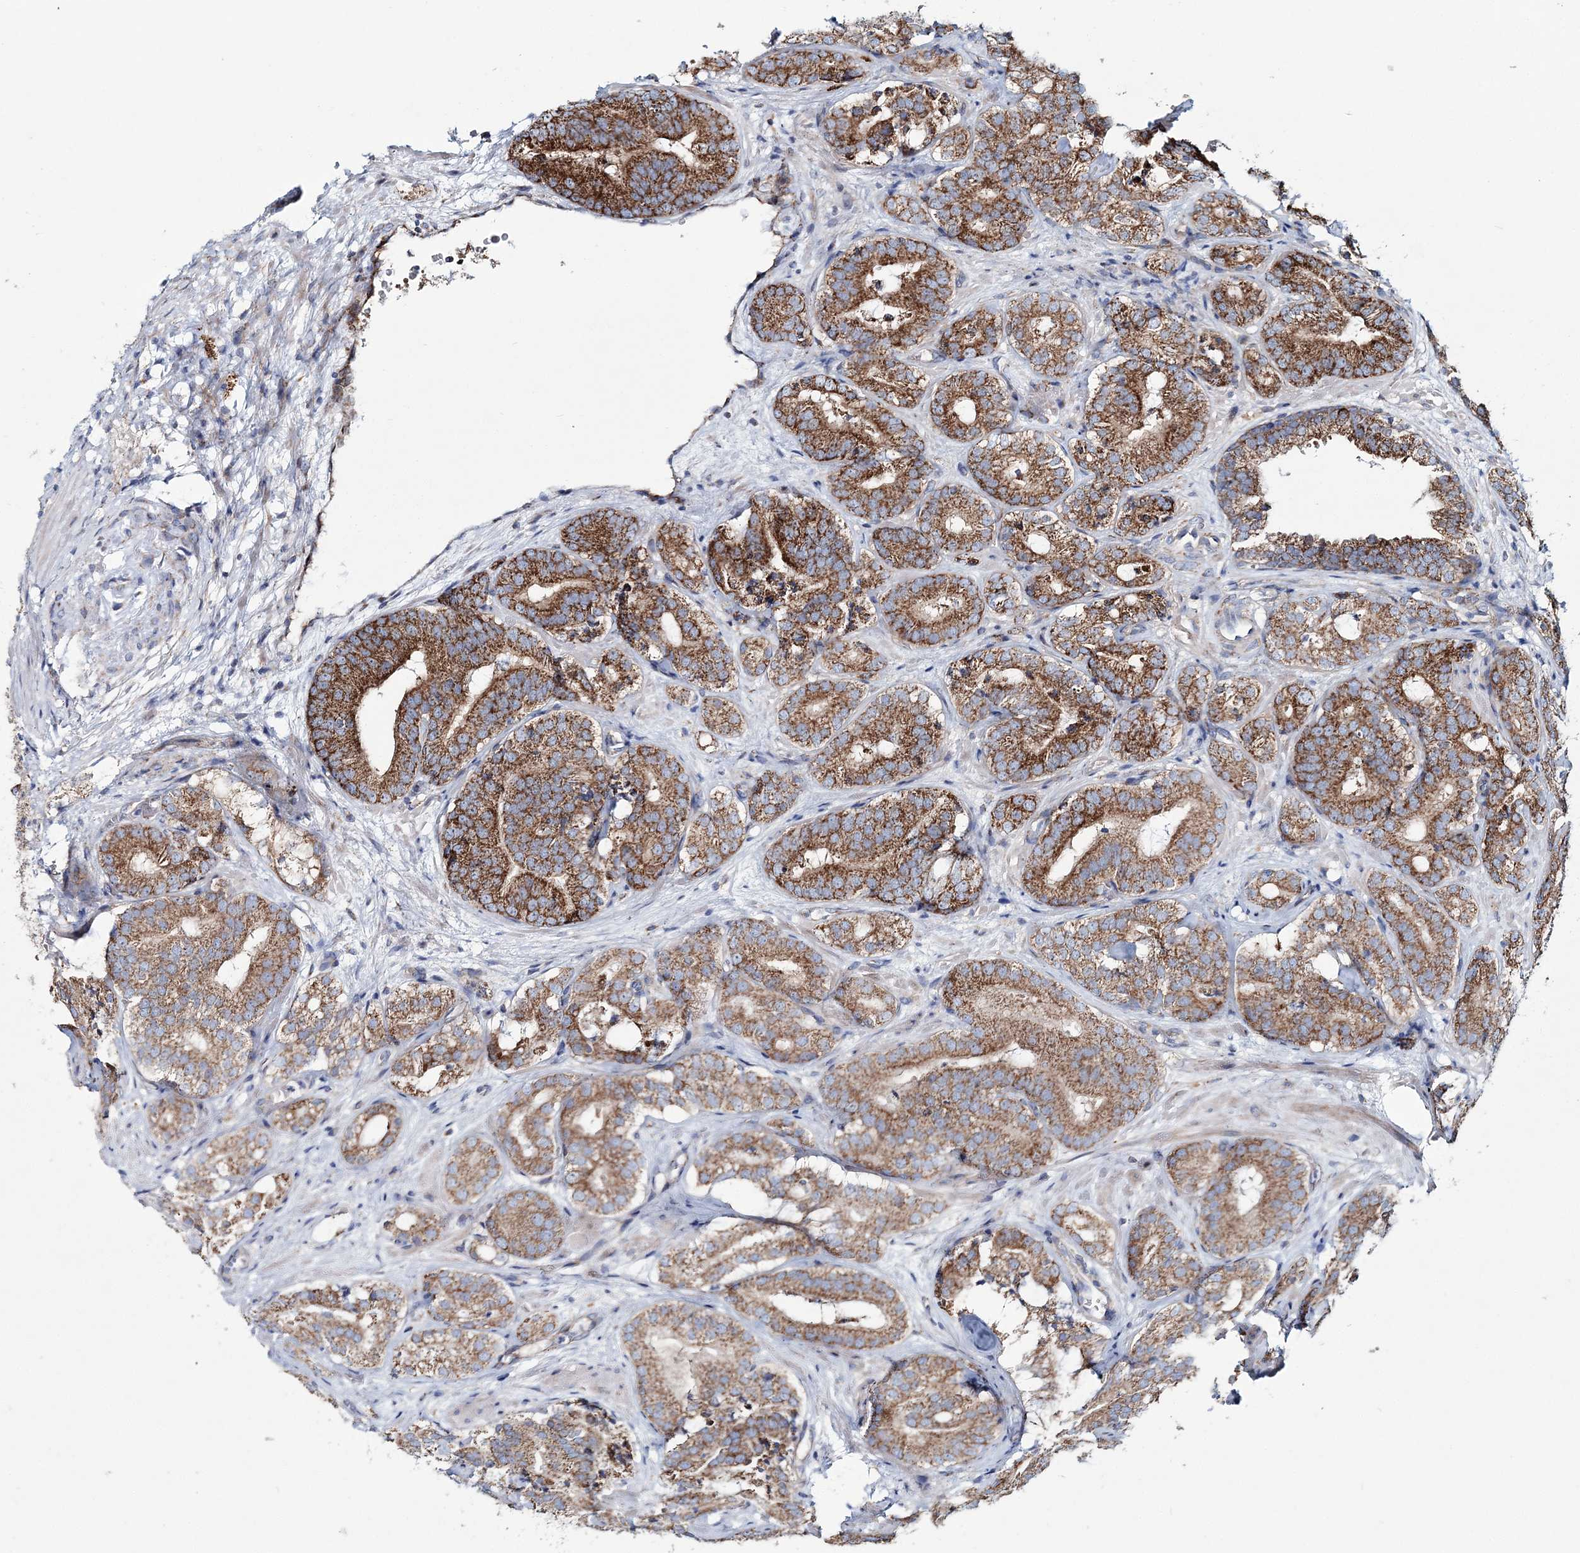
{"staining": {"intensity": "moderate", "quantity": ">75%", "location": "cytoplasmic/membranous"}, "tissue": "prostate cancer", "cell_type": "Tumor cells", "image_type": "cancer", "snomed": [{"axis": "morphology", "description": "Adenocarcinoma, High grade"}, {"axis": "topography", "description": "Prostate"}], "caption": "Protein analysis of prostate high-grade adenocarcinoma tissue displays moderate cytoplasmic/membranous positivity in approximately >75% of tumor cells.", "gene": "ARHGAP6", "patient": {"sex": "male", "age": 57}}